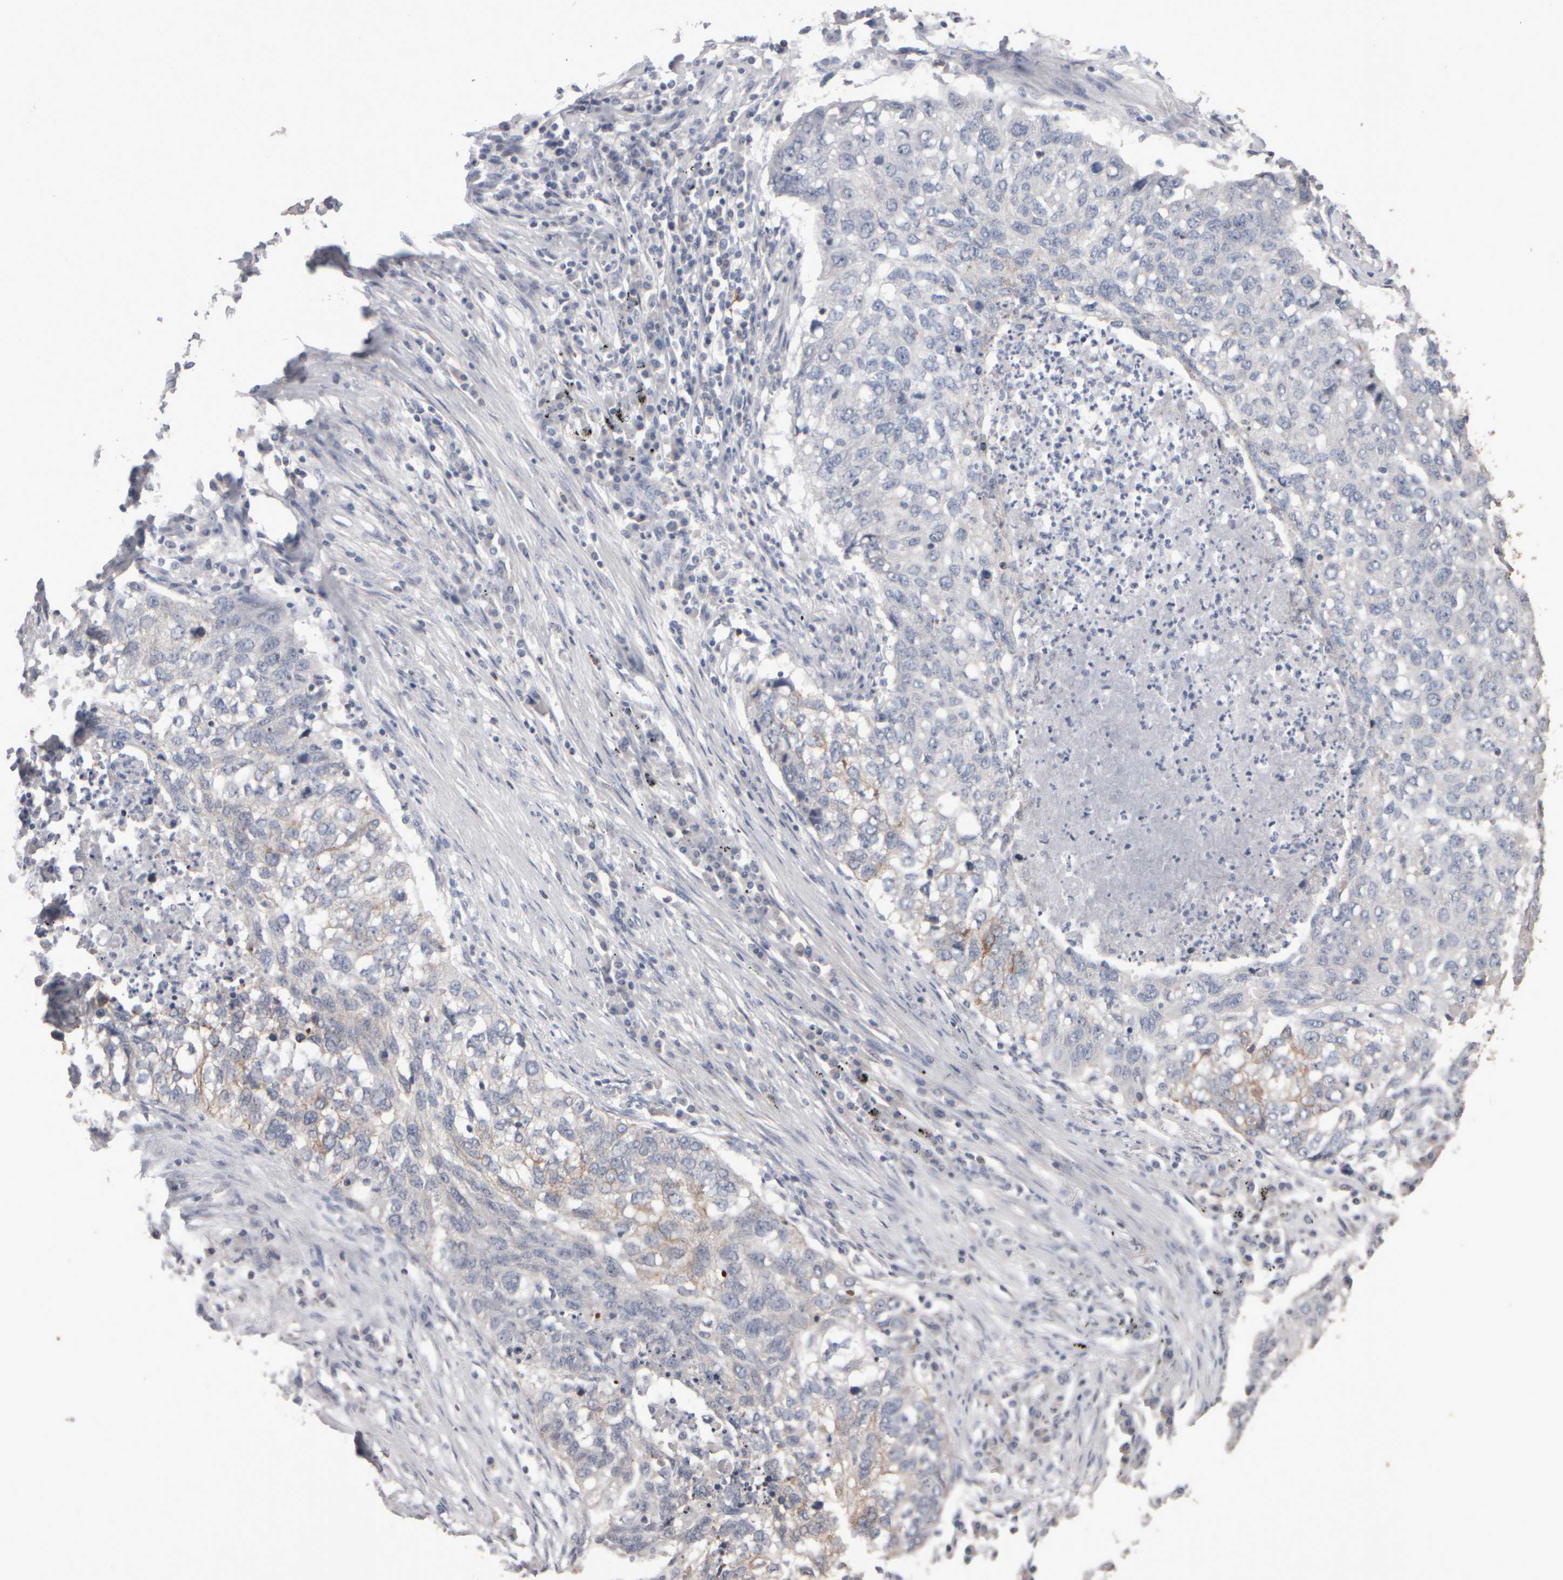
{"staining": {"intensity": "weak", "quantity": "<25%", "location": "cytoplasmic/membranous"}, "tissue": "lung cancer", "cell_type": "Tumor cells", "image_type": "cancer", "snomed": [{"axis": "morphology", "description": "Squamous cell carcinoma, NOS"}, {"axis": "topography", "description": "Lung"}], "caption": "Lung squamous cell carcinoma was stained to show a protein in brown. There is no significant expression in tumor cells.", "gene": "EPHX2", "patient": {"sex": "female", "age": 63}}